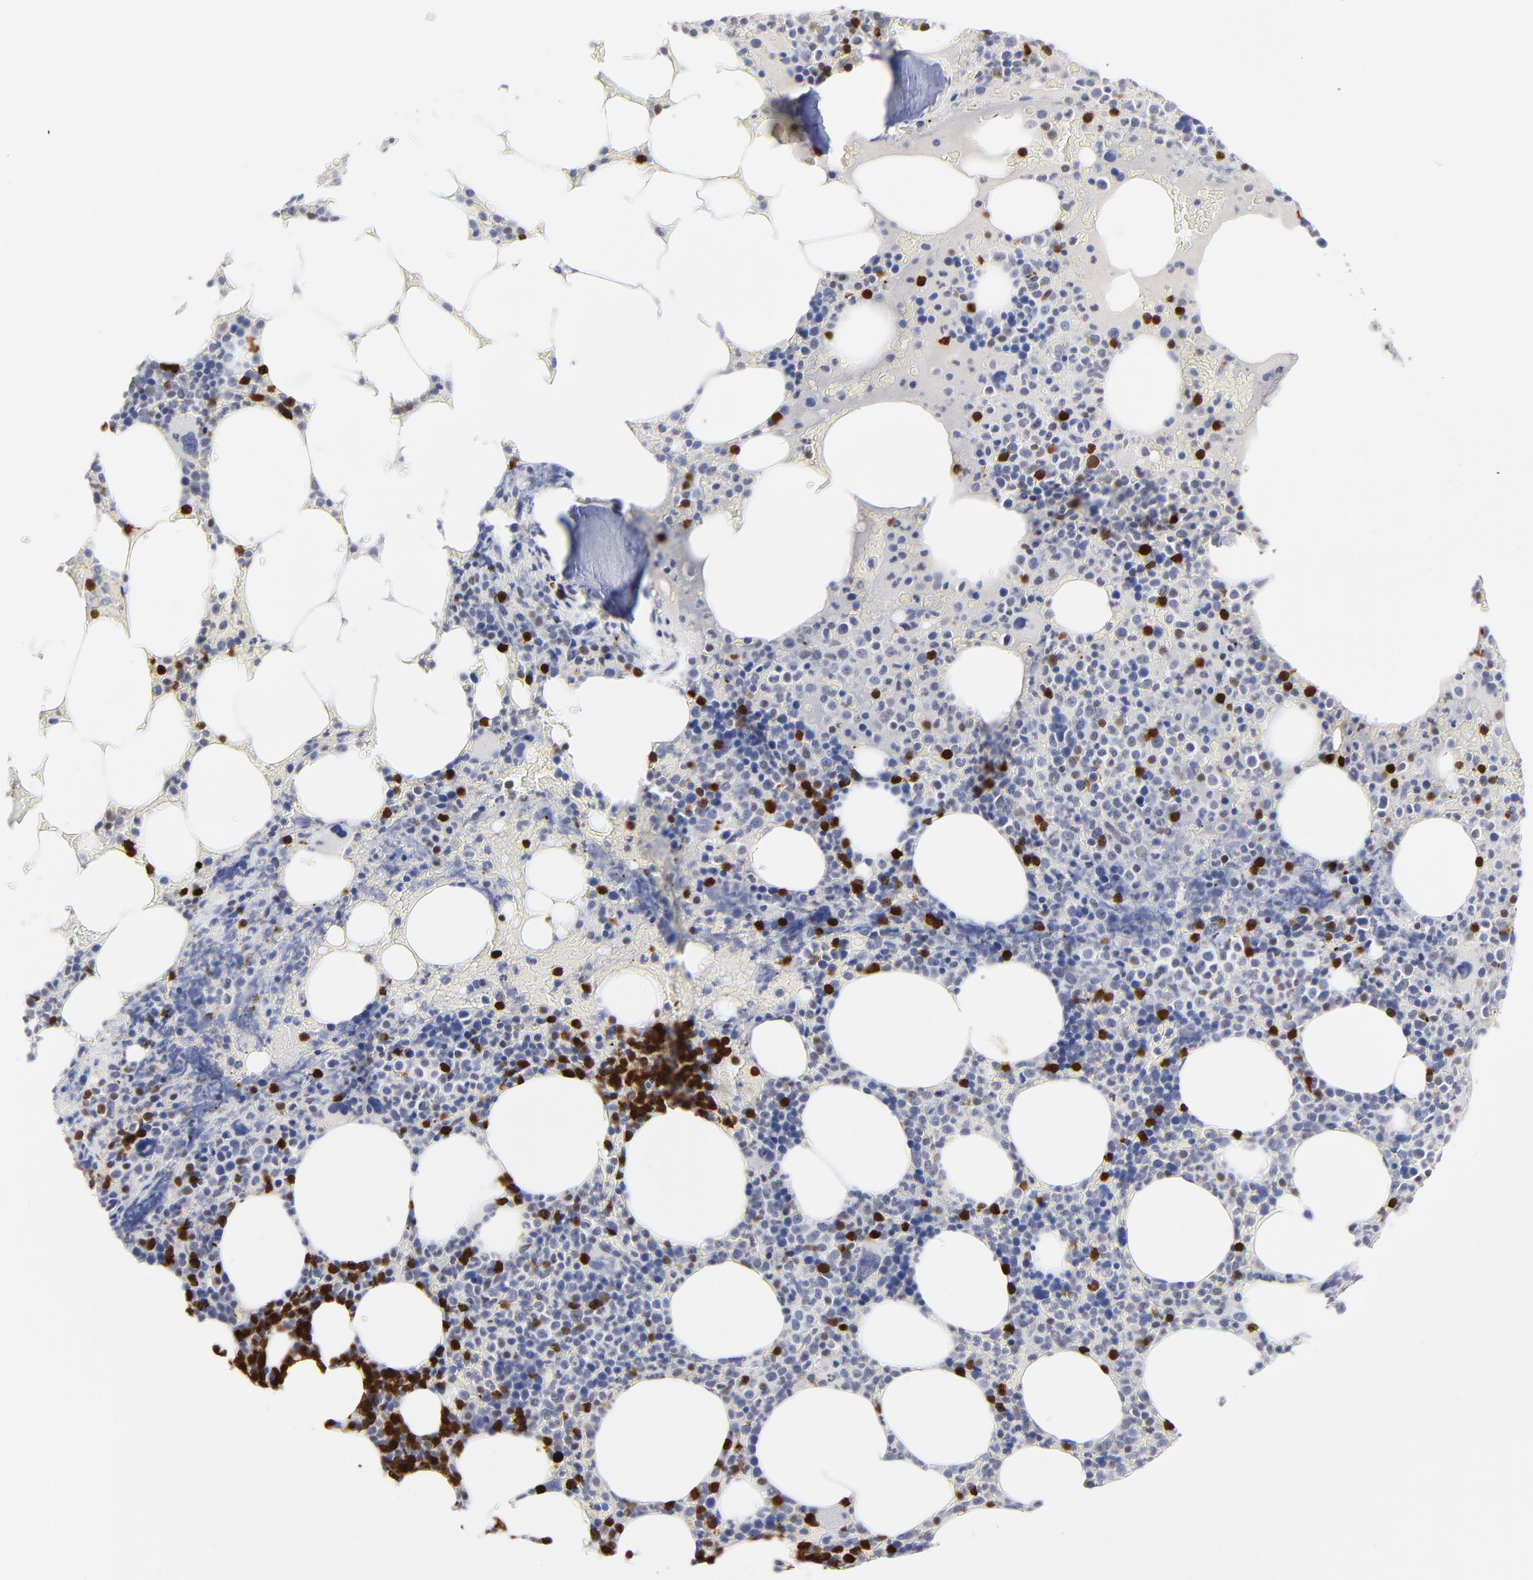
{"staining": {"intensity": "strong", "quantity": "<25%", "location": "nuclear"}, "tissue": "bone marrow", "cell_type": "Hematopoietic cells", "image_type": "normal", "snomed": [{"axis": "morphology", "description": "Normal tissue, NOS"}, {"axis": "topography", "description": "Bone marrow"}], "caption": "A medium amount of strong nuclear positivity is seen in about <25% of hematopoietic cells in unremarkable bone marrow. Using DAB (3,3'-diaminobenzidine) (brown) and hematoxylin (blue) stains, captured at high magnification using brightfield microscopy.", "gene": "ZAP70", "patient": {"sex": "female", "age": 66}}